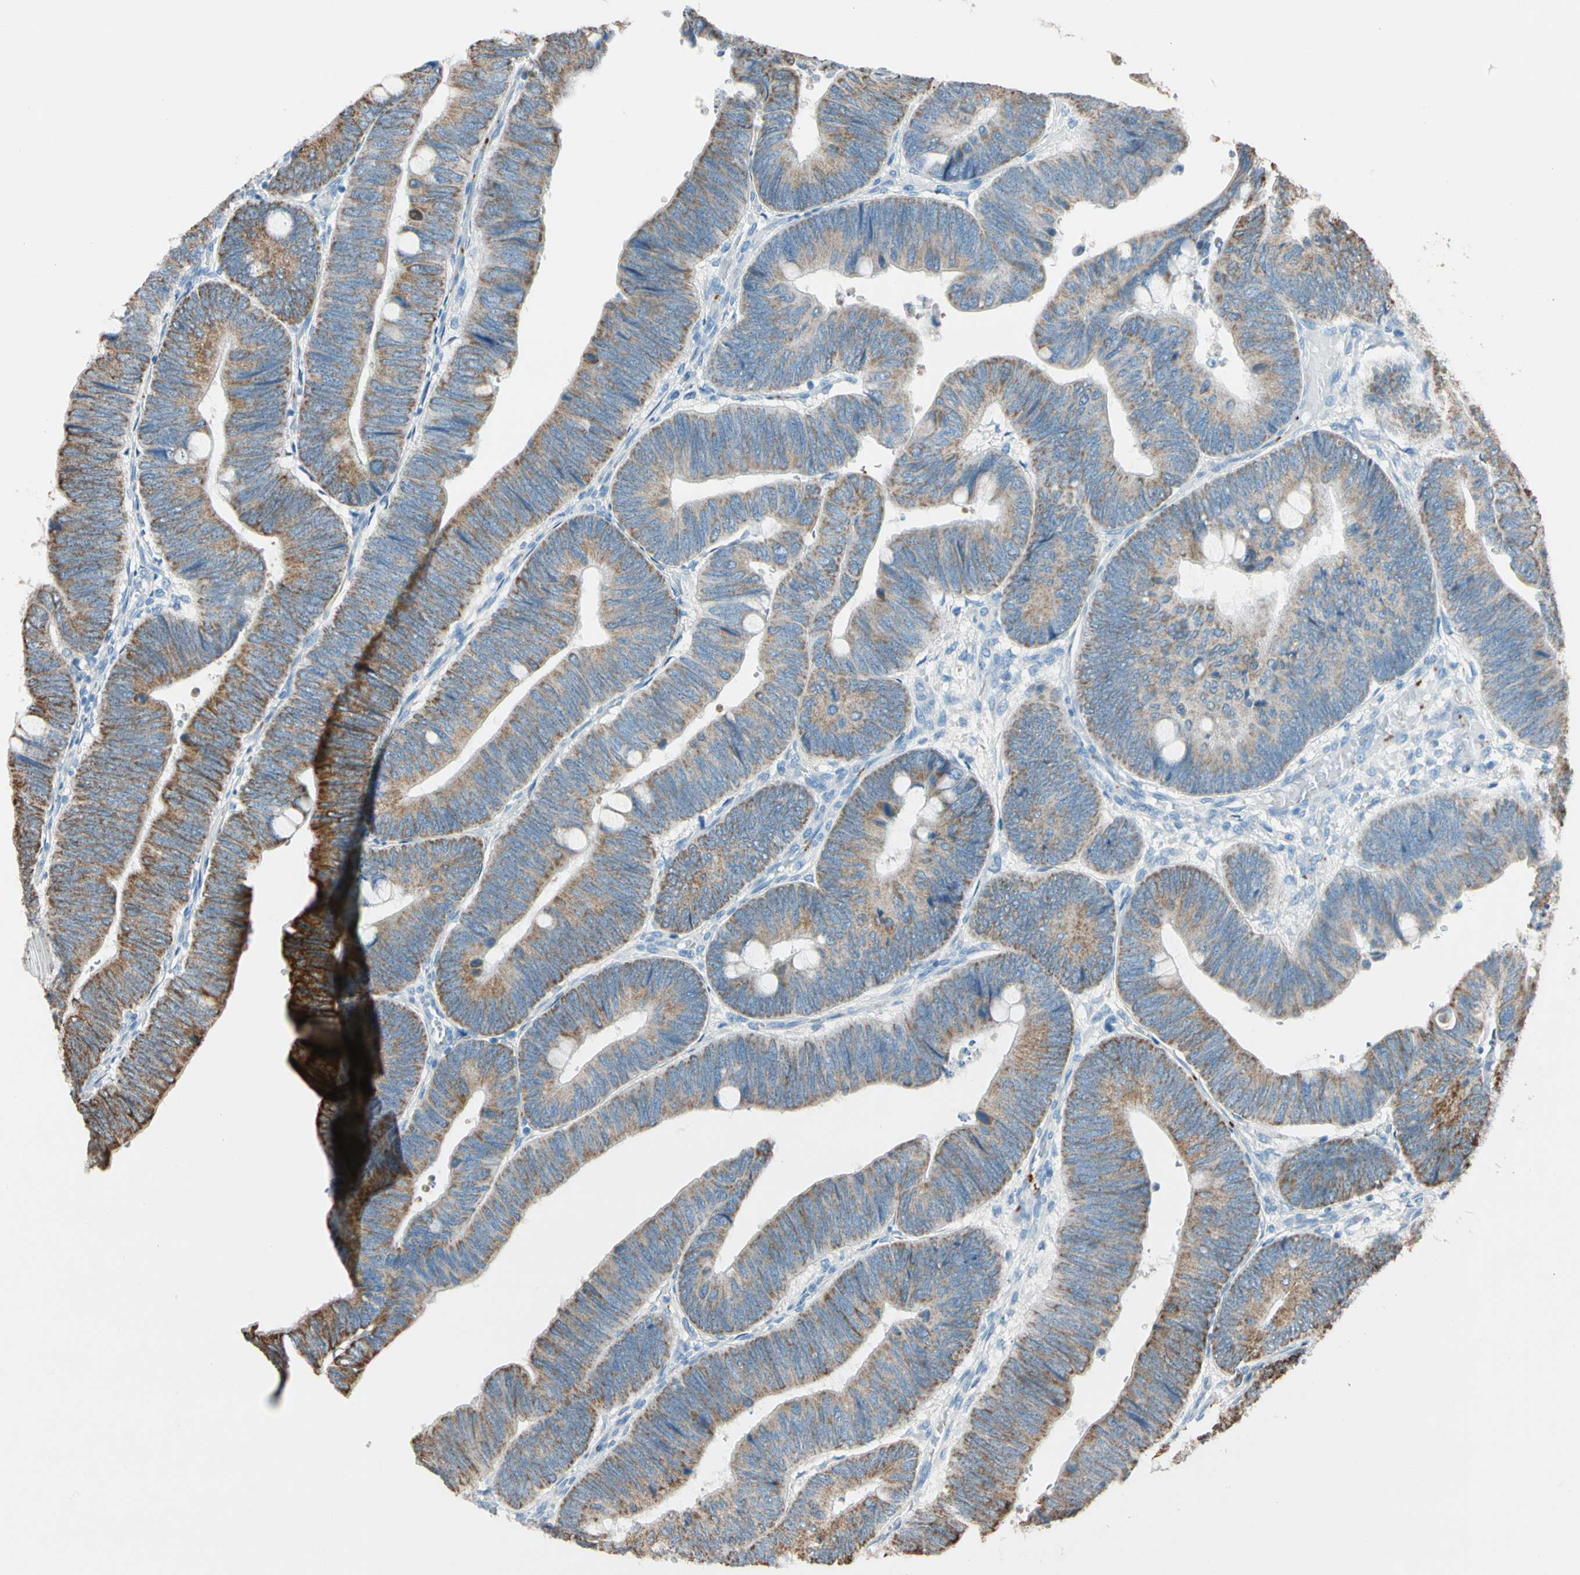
{"staining": {"intensity": "strong", "quantity": ">75%", "location": "cytoplasmic/membranous"}, "tissue": "colorectal cancer", "cell_type": "Tumor cells", "image_type": "cancer", "snomed": [{"axis": "morphology", "description": "Normal tissue, NOS"}, {"axis": "morphology", "description": "Adenocarcinoma, NOS"}, {"axis": "topography", "description": "Rectum"}, {"axis": "topography", "description": "Peripheral nerve tissue"}], "caption": "High-power microscopy captured an immunohistochemistry (IHC) histopathology image of colorectal cancer (adenocarcinoma), revealing strong cytoplasmic/membranous staining in approximately >75% of tumor cells. (Stains: DAB in brown, nuclei in blue, Microscopy: brightfield microscopy at high magnification).", "gene": "LY6G6F", "patient": {"sex": "male", "age": 92}}